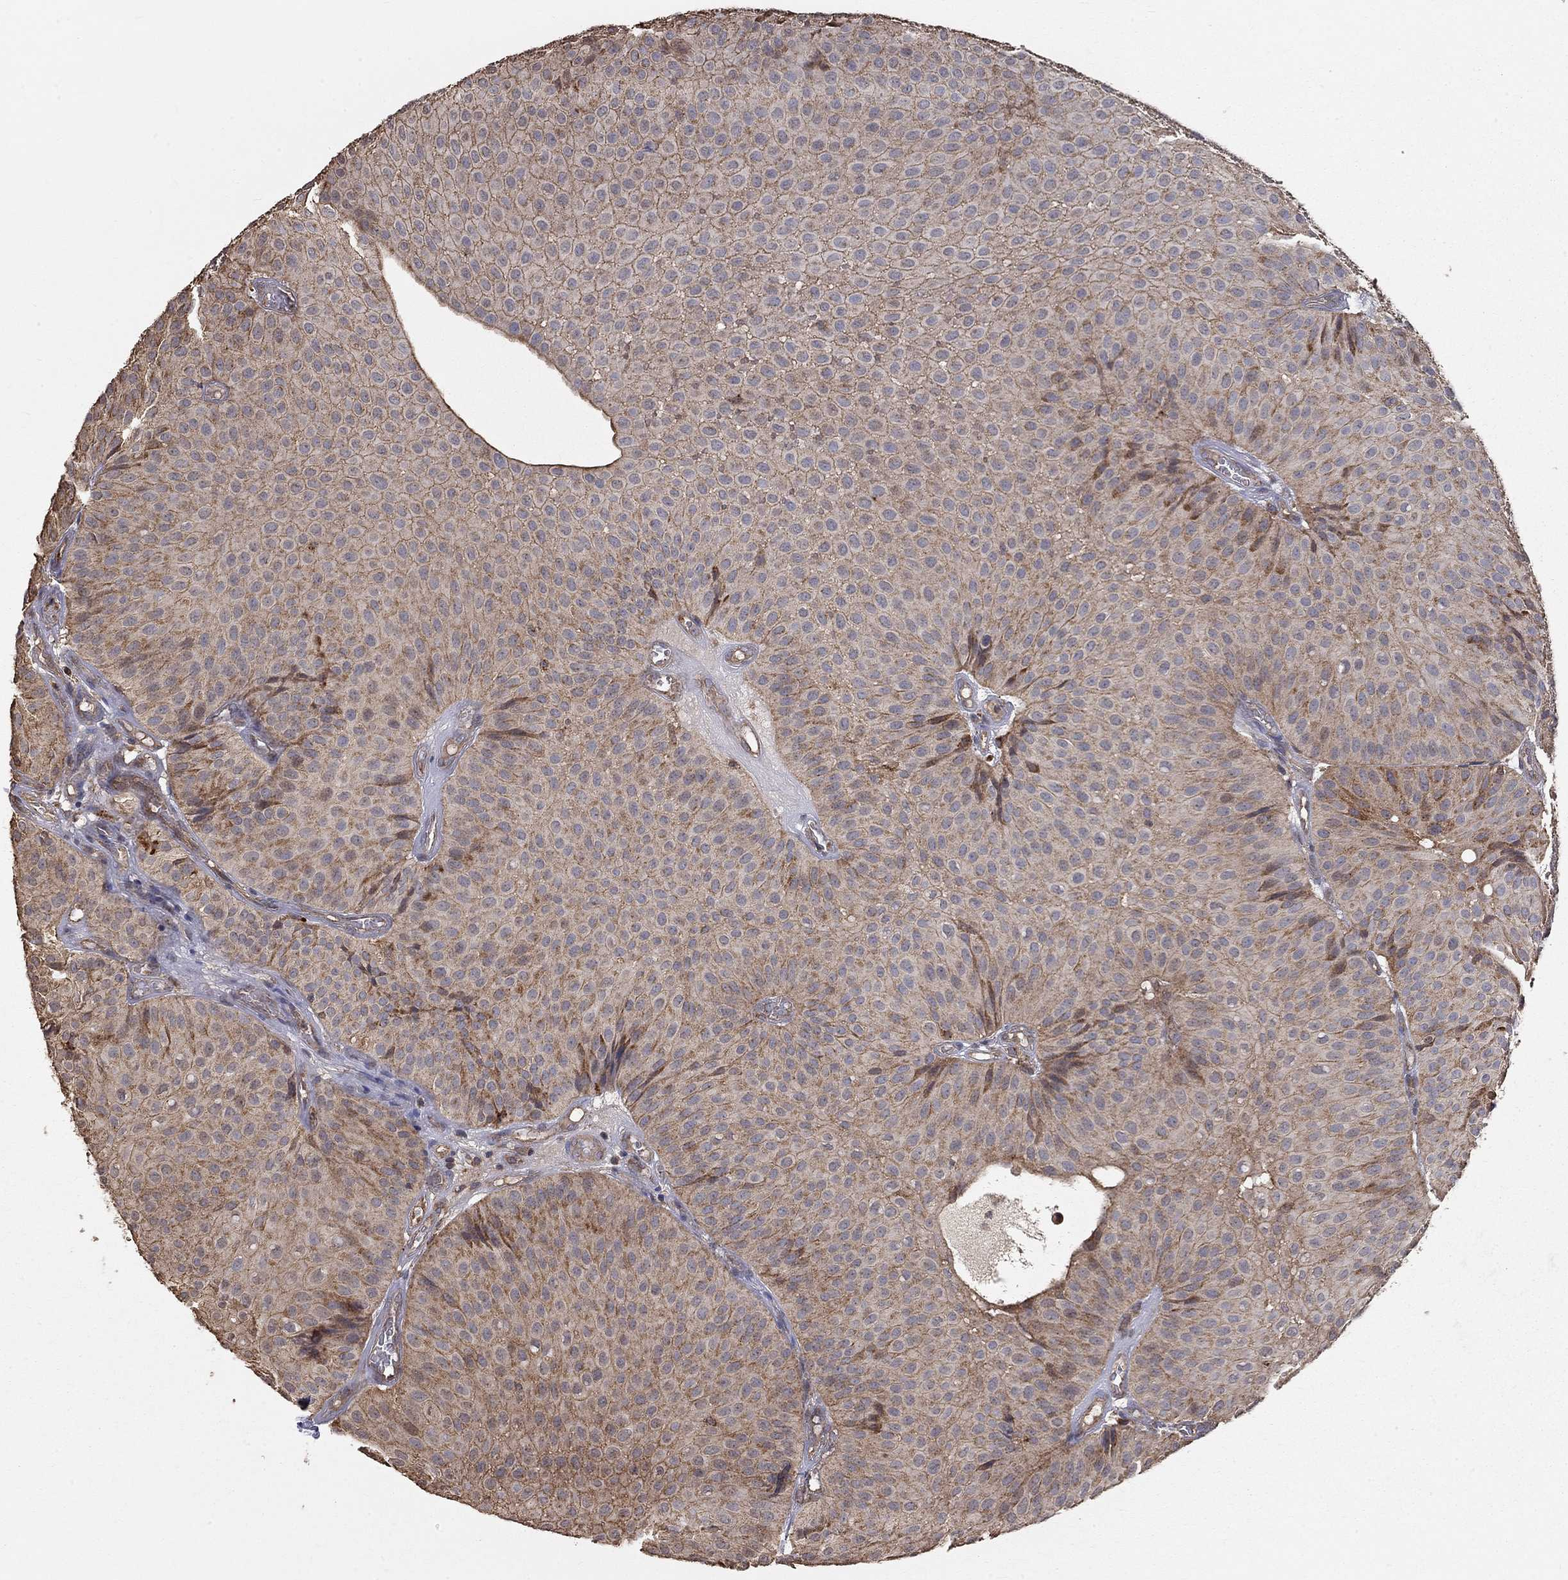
{"staining": {"intensity": "moderate", "quantity": ">75%", "location": "cytoplasmic/membranous"}, "tissue": "urothelial cancer", "cell_type": "Tumor cells", "image_type": "cancer", "snomed": [{"axis": "morphology", "description": "Urothelial carcinoma, Low grade"}, {"axis": "topography", "description": "Urinary bladder"}], "caption": "Low-grade urothelial carcinoma stained with a brown dye exhibits moderate cytoplasmic/membranous positive positivity in approximately >75% of tumor cells.", "gene": "KANSL1L", "patient": {"sex": "male", "age": 64}}